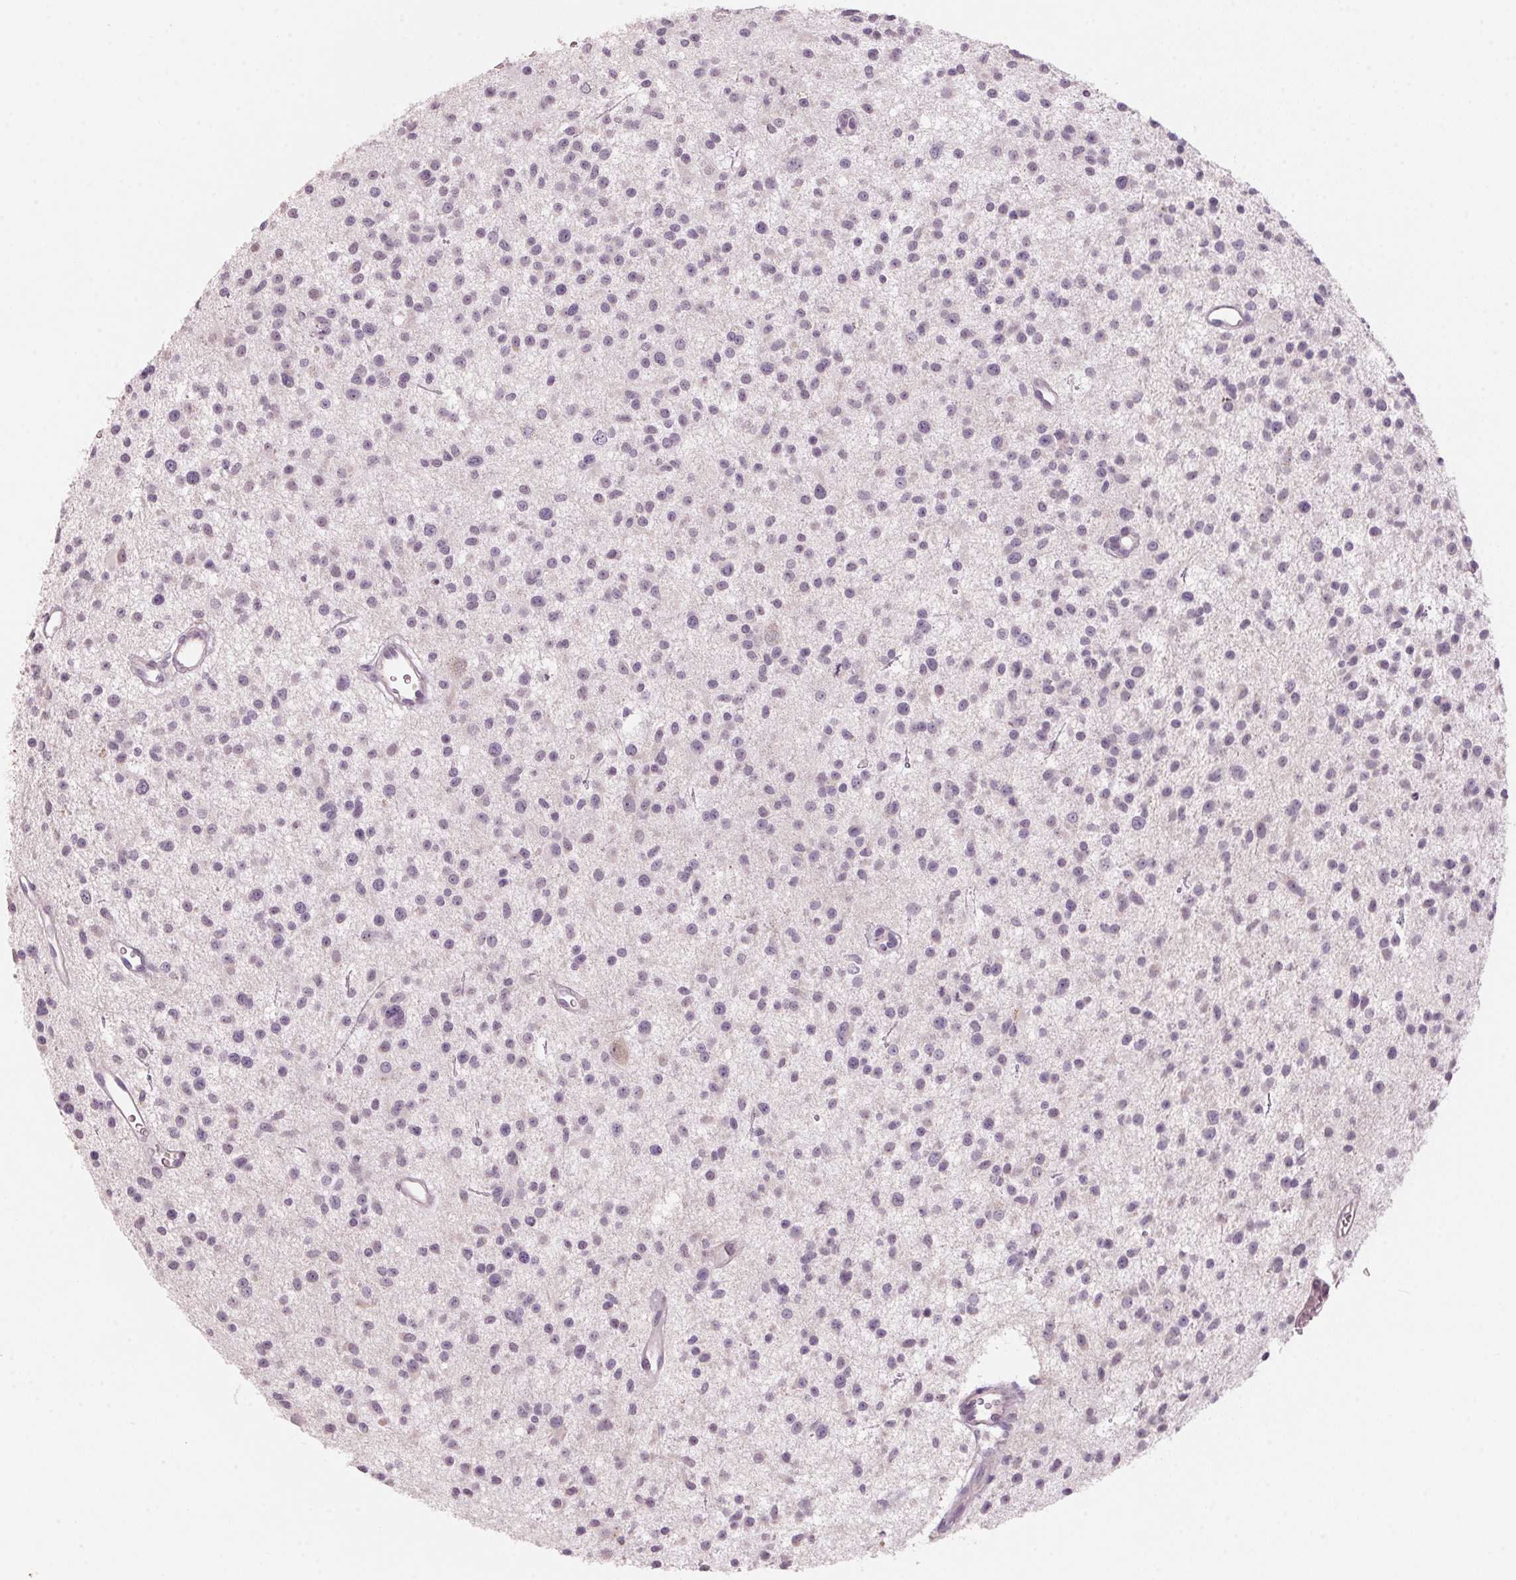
{"staining": {"intensity": "negative", "quantity": "none", "location": "none"}, "tissue": "glioma", "cell_type": "Tumor cells", "image_type": "cancer", "snomed": [{"axis": "morphology", "description": "Glioma, malignant, Low grade"}, {"axis": "topography", "description": "Brain"}], "caption": "High magnification brightfield microscopy of glioma stained with DAB (brown) and counterstained with hematoxylin (blue): tumor cells show no significant positivity. (Brightfield microscopy of DAB IHC at high magnification).", "gene": "ADAM20", "patient": {"sex": "male", "age": 43}}